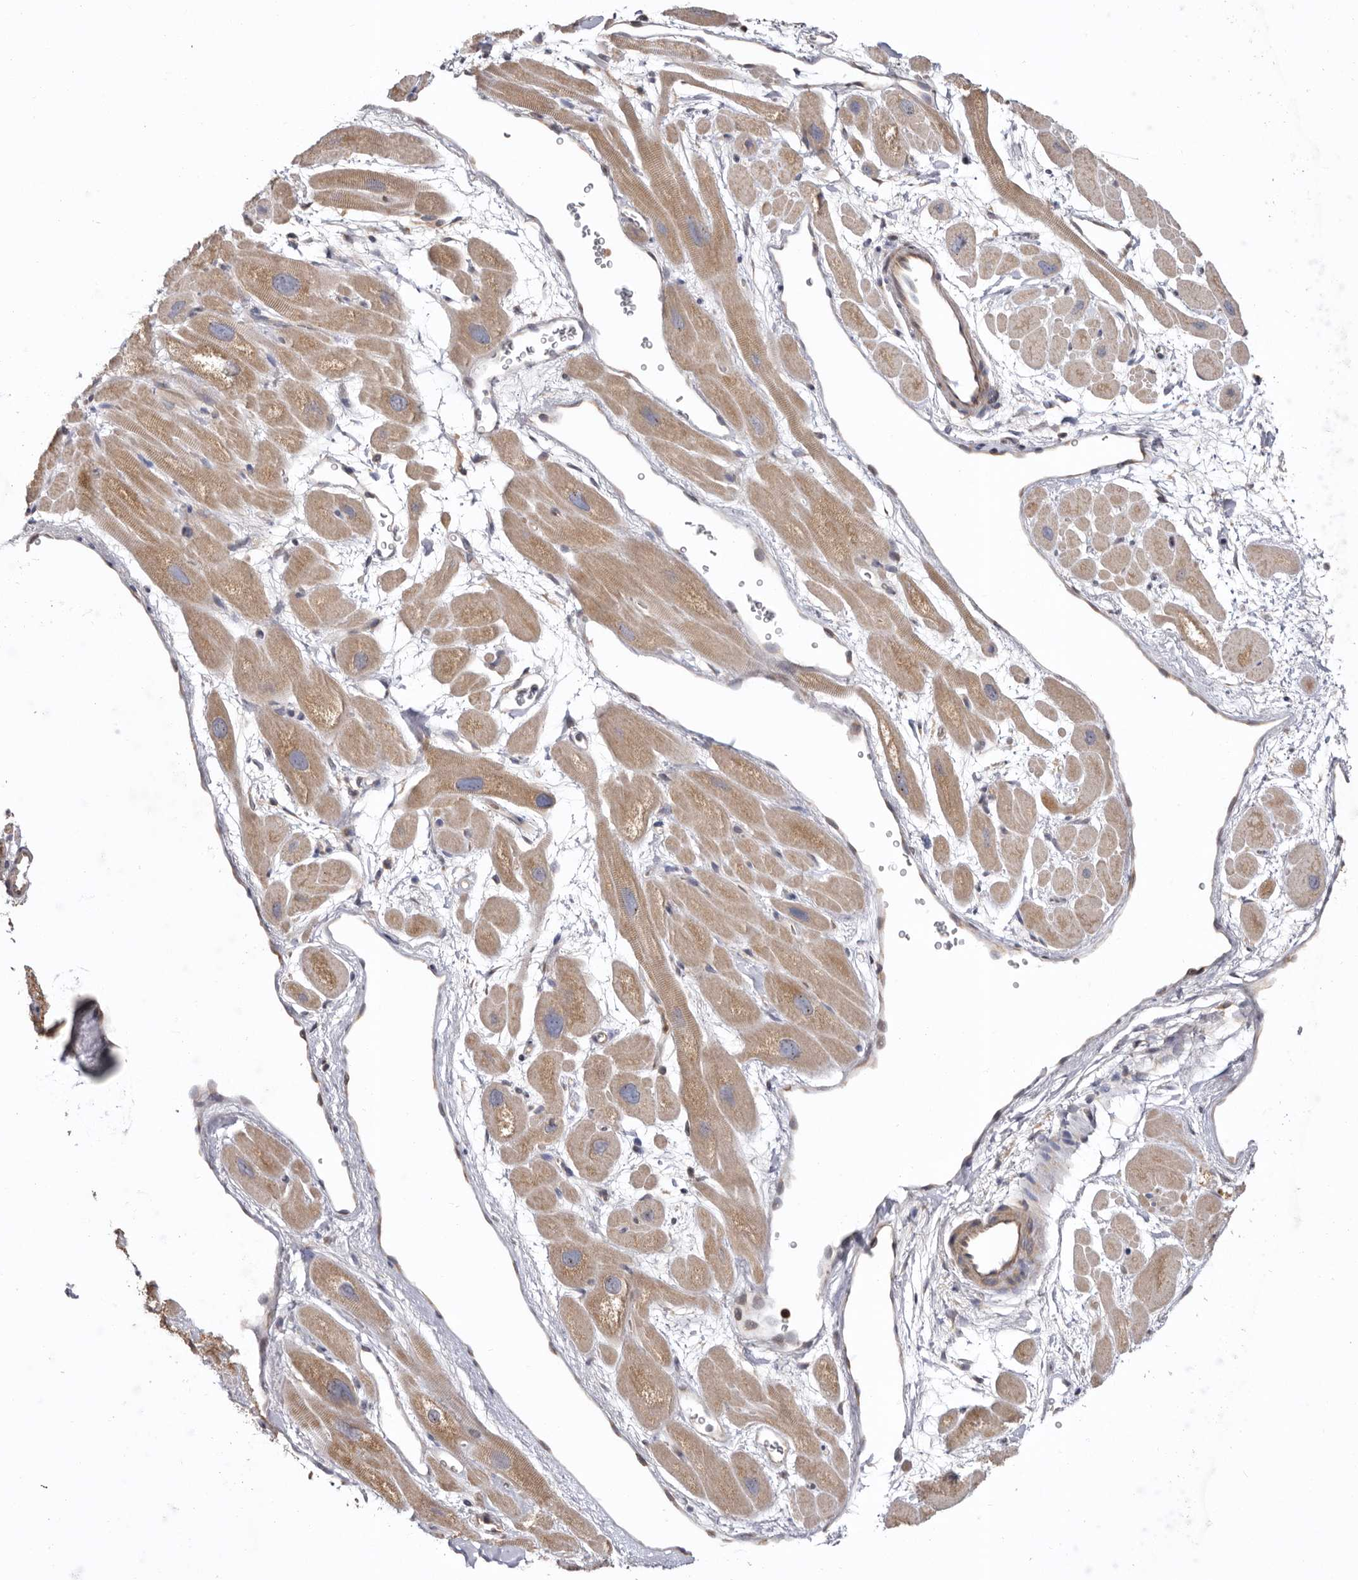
{"staining": {"intensity": "moderate", "quantity": ">75%", "location": "cytoplasmic/membranous"}, "tissue": "heart muscle", "cell_type": "Cardiomyocytes", "image_type": "normal", "snomed": [{"axis": "morphology", "description": "Normal tissue, NOS"}, {"axis": "topography", "description": "Heart"}], "caption": "Immunohistochemistry (IHC) of normal human heart muscle displays medium levels of moderate cytoplasmic/membranous expression in about >75% of cardiomyocytes.", "gene": "TMUB1", "patient": {"sex": "male", "age": 49}}